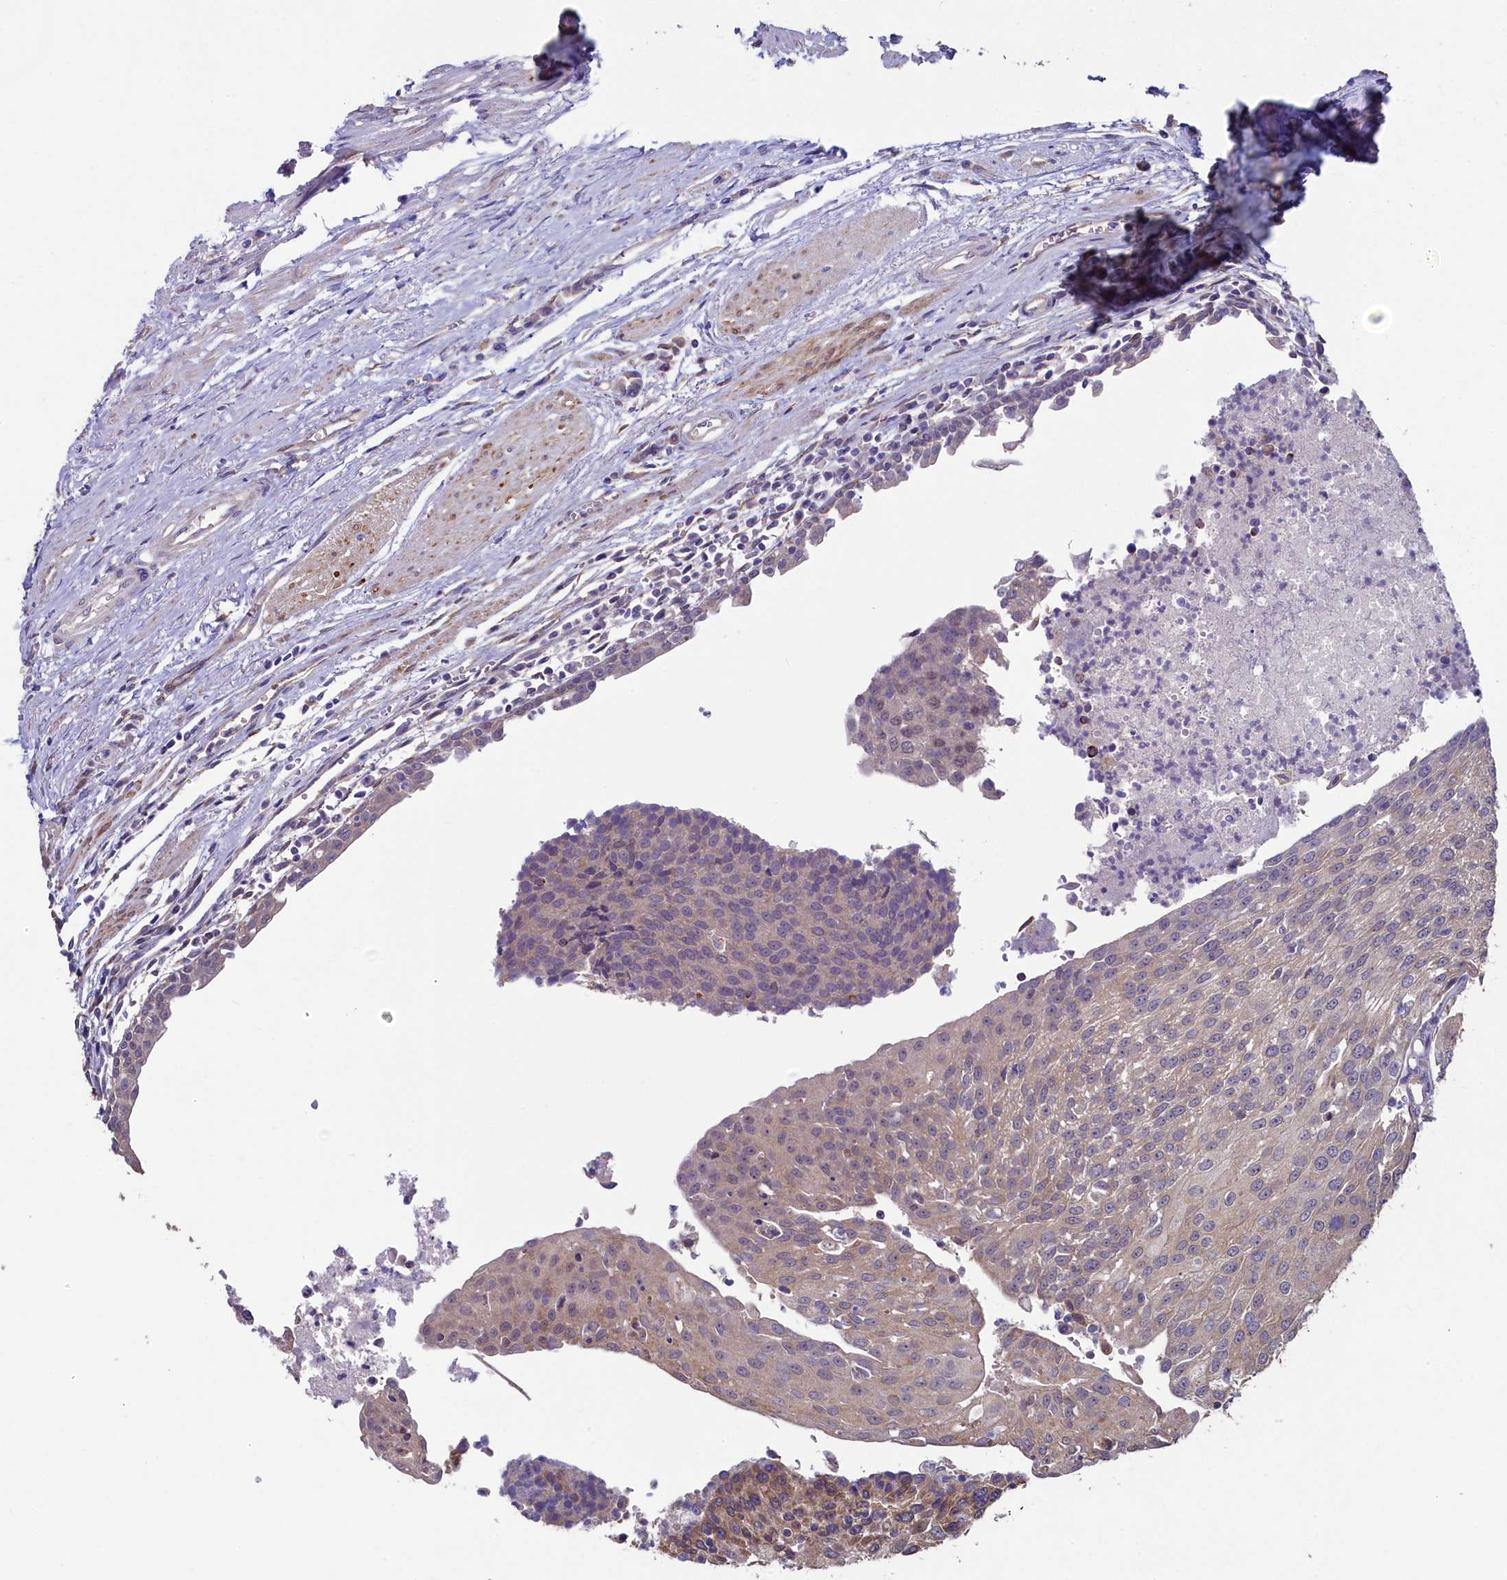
{"staining": {"intensity": "weak", "quantity": "<25%", "location": "cytoplasmic/membranous"}, "tissue": "urothelial cancer", "cell_type": "Tumor cells", "image_type": "cancer", "snomed": [{"axis": "morphology", "description": "Urothelial carcinoma, High grade"}, {"axis": "topography", "description": "Urinary bladder"}], "caption": "DAB (3,3'-diaminobenzidine) immunohistochemical staining of high-grade urothelial carcinoma displays no significant positivity in tumor cells. The staining is performed using DAB brown chromogen with nuclei counter-stained in using hematoxylin.", "gene": "SPATA2L", "patient": {"sex": "female", "age": 85}}